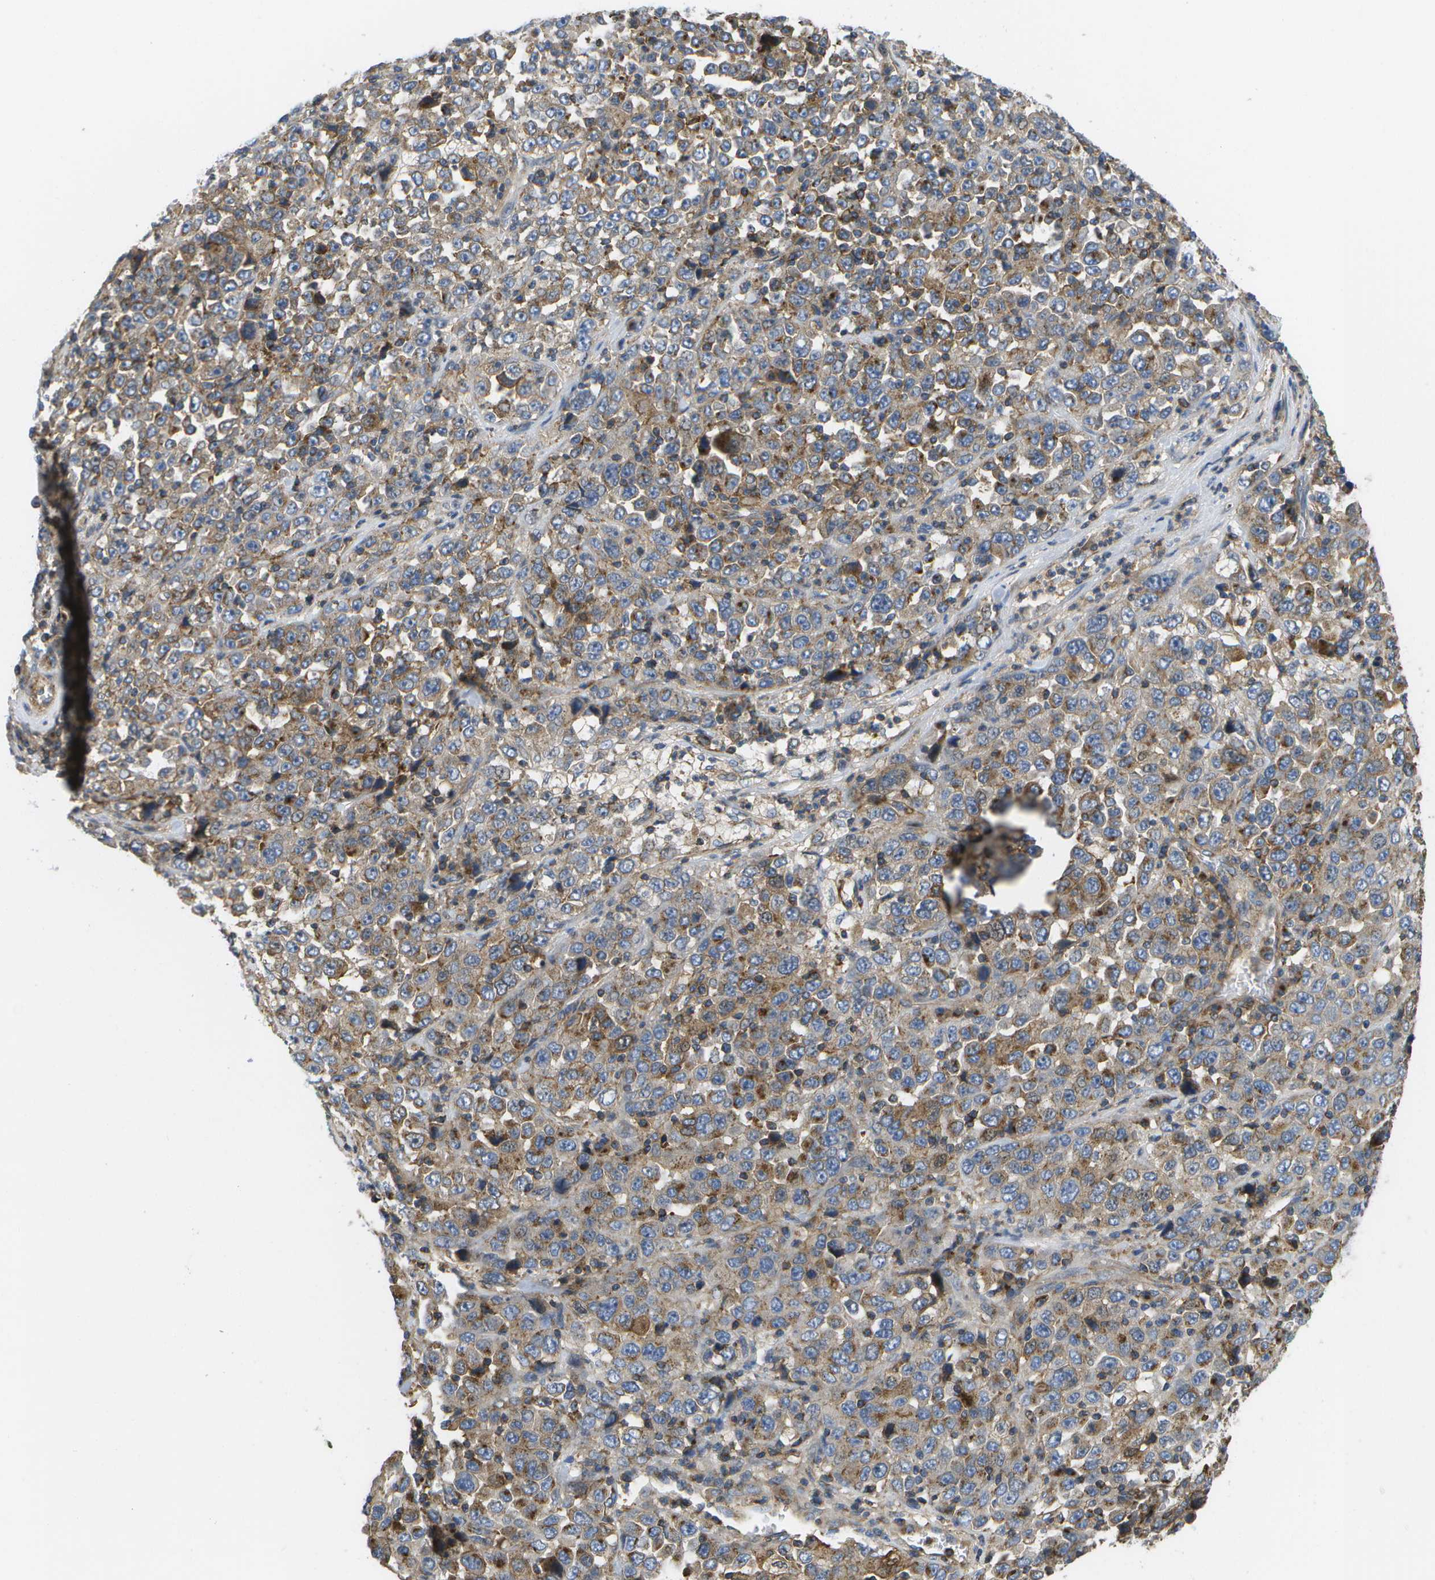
{"staining": {"intensity": "moderate", "quantity": ">75%", "location": "cytoplasmic/membranous"}, "tissue": "stomach cancer", "cell_type": "Tumor cells", "image_type": "cancer", "snomed": [{"axis": "morphology", "description": "Normal tissue, NOS"}, {"axis": "morphology", "description": "Adenocarcinoma, NOS"}, {"axis": "topography", "description": "Stomach, upper"}, {"axis": "topography", "description": "Stomach"}], "caption": "IHC micrograph of neoplastic tissue: adenocarcinoma (stomach) stained using immunohistochemistry (IHC) reveals medium levels of moderate protein expression localized specifically in the cytoplasmic/membranous of tumor cells, appearing as a cytoplasmic/membranous brown color.", "gene": "BST2", "patient": {"sex": "male", "age": 59}}